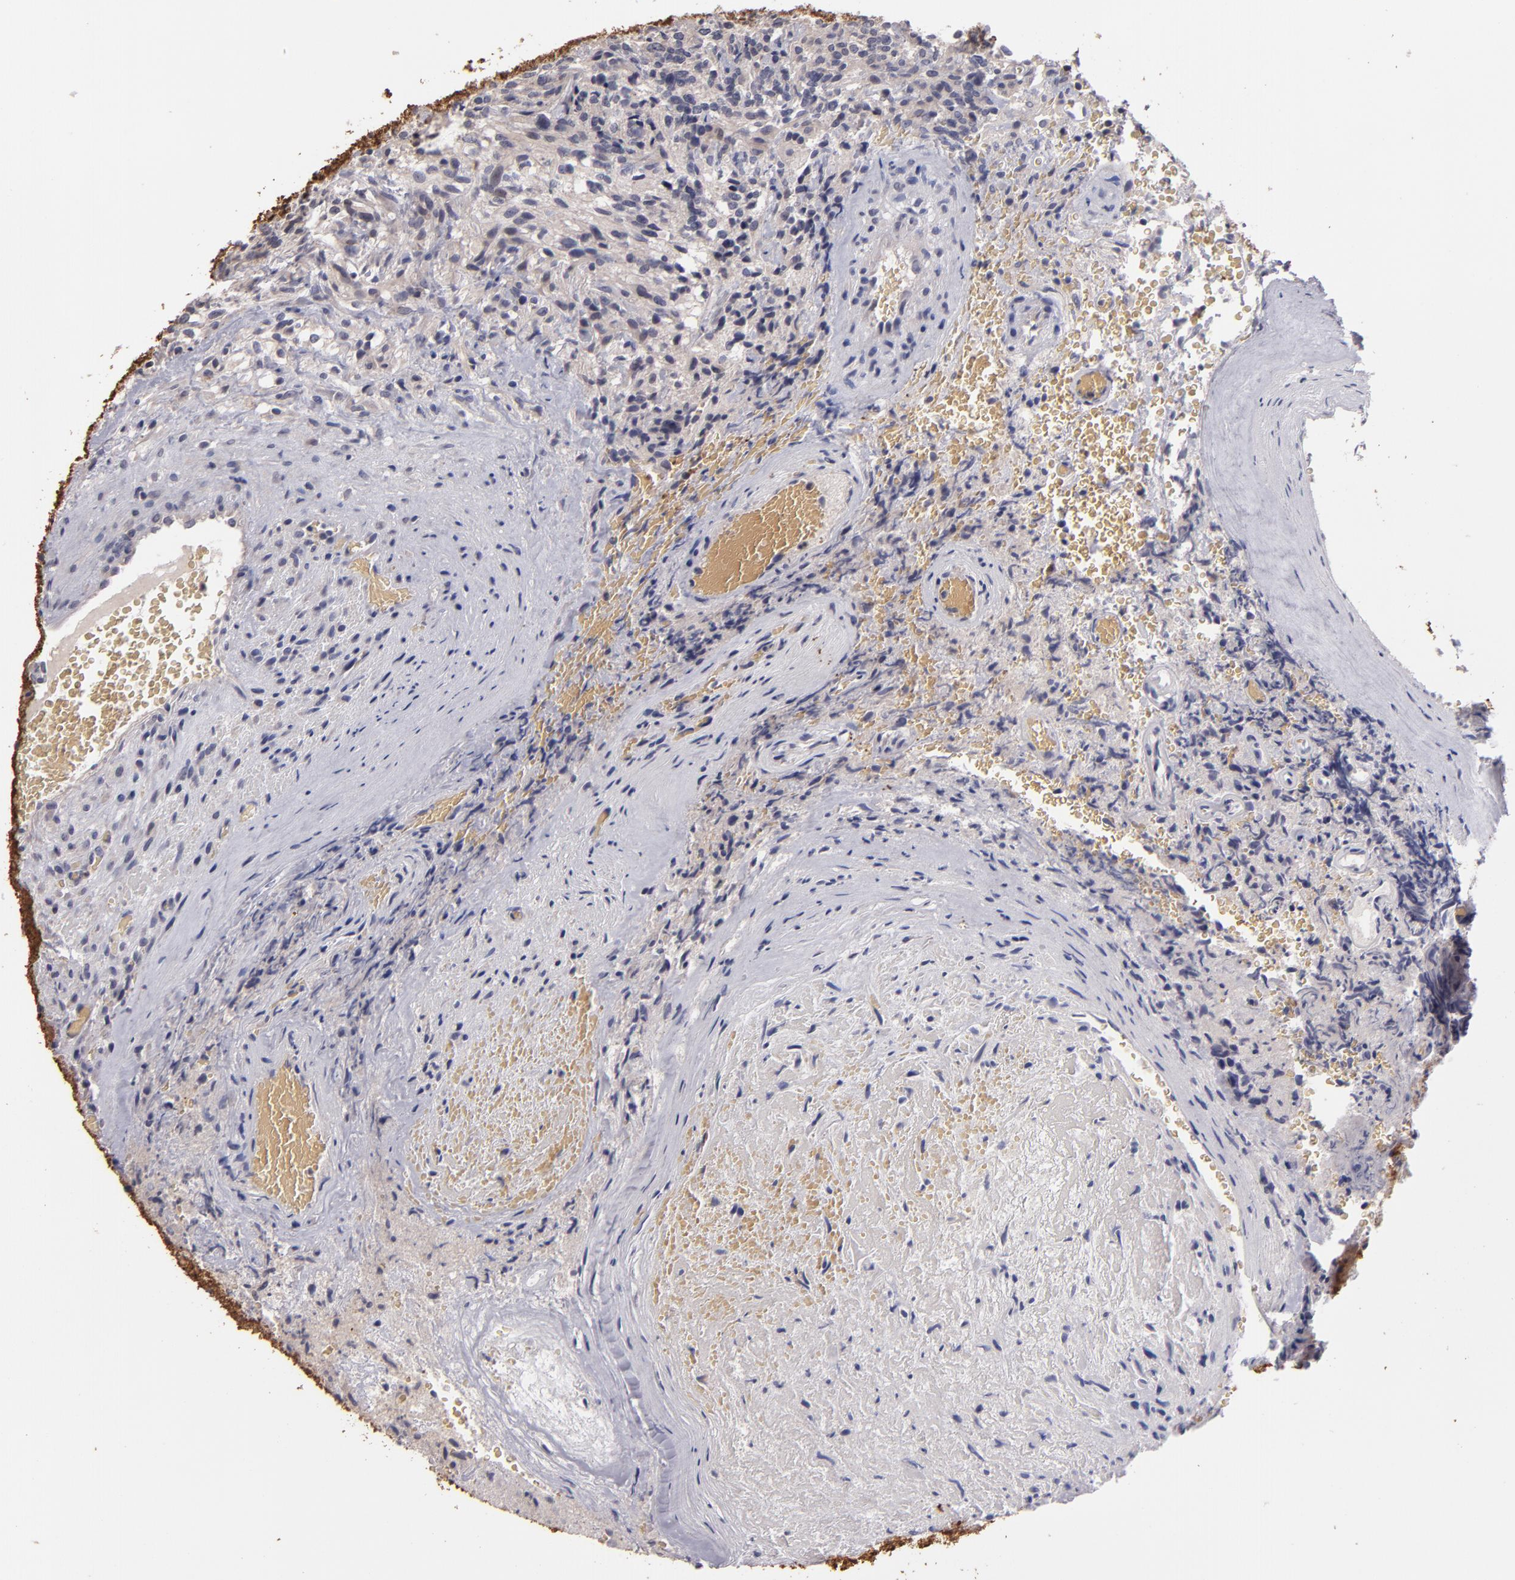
{"staining": {"intensity": "moderate", "quantity": "<25%", "location": "cytoplasmic/membranous,nuclear"}, "tissue": "glioma", "cell_type": "Tumor cells", "image_type": "cancer", "snomed": [{"axis": "morphology", "description": "Normal tissue, NOS"}, {"axis": "morphology", "description": "Glioma, malignant, High grade"}, {"axis": "topography", "description": "Cerebral cortex"}], "caption": "About <25% of tumor cells in human glioma show moderate cytoplasmic/membranous and nuclear protein positivity as visualized by brown immunohistochemical staining.", "gene": "S100A1", "patient": {"sex": "male", "age": 75}}